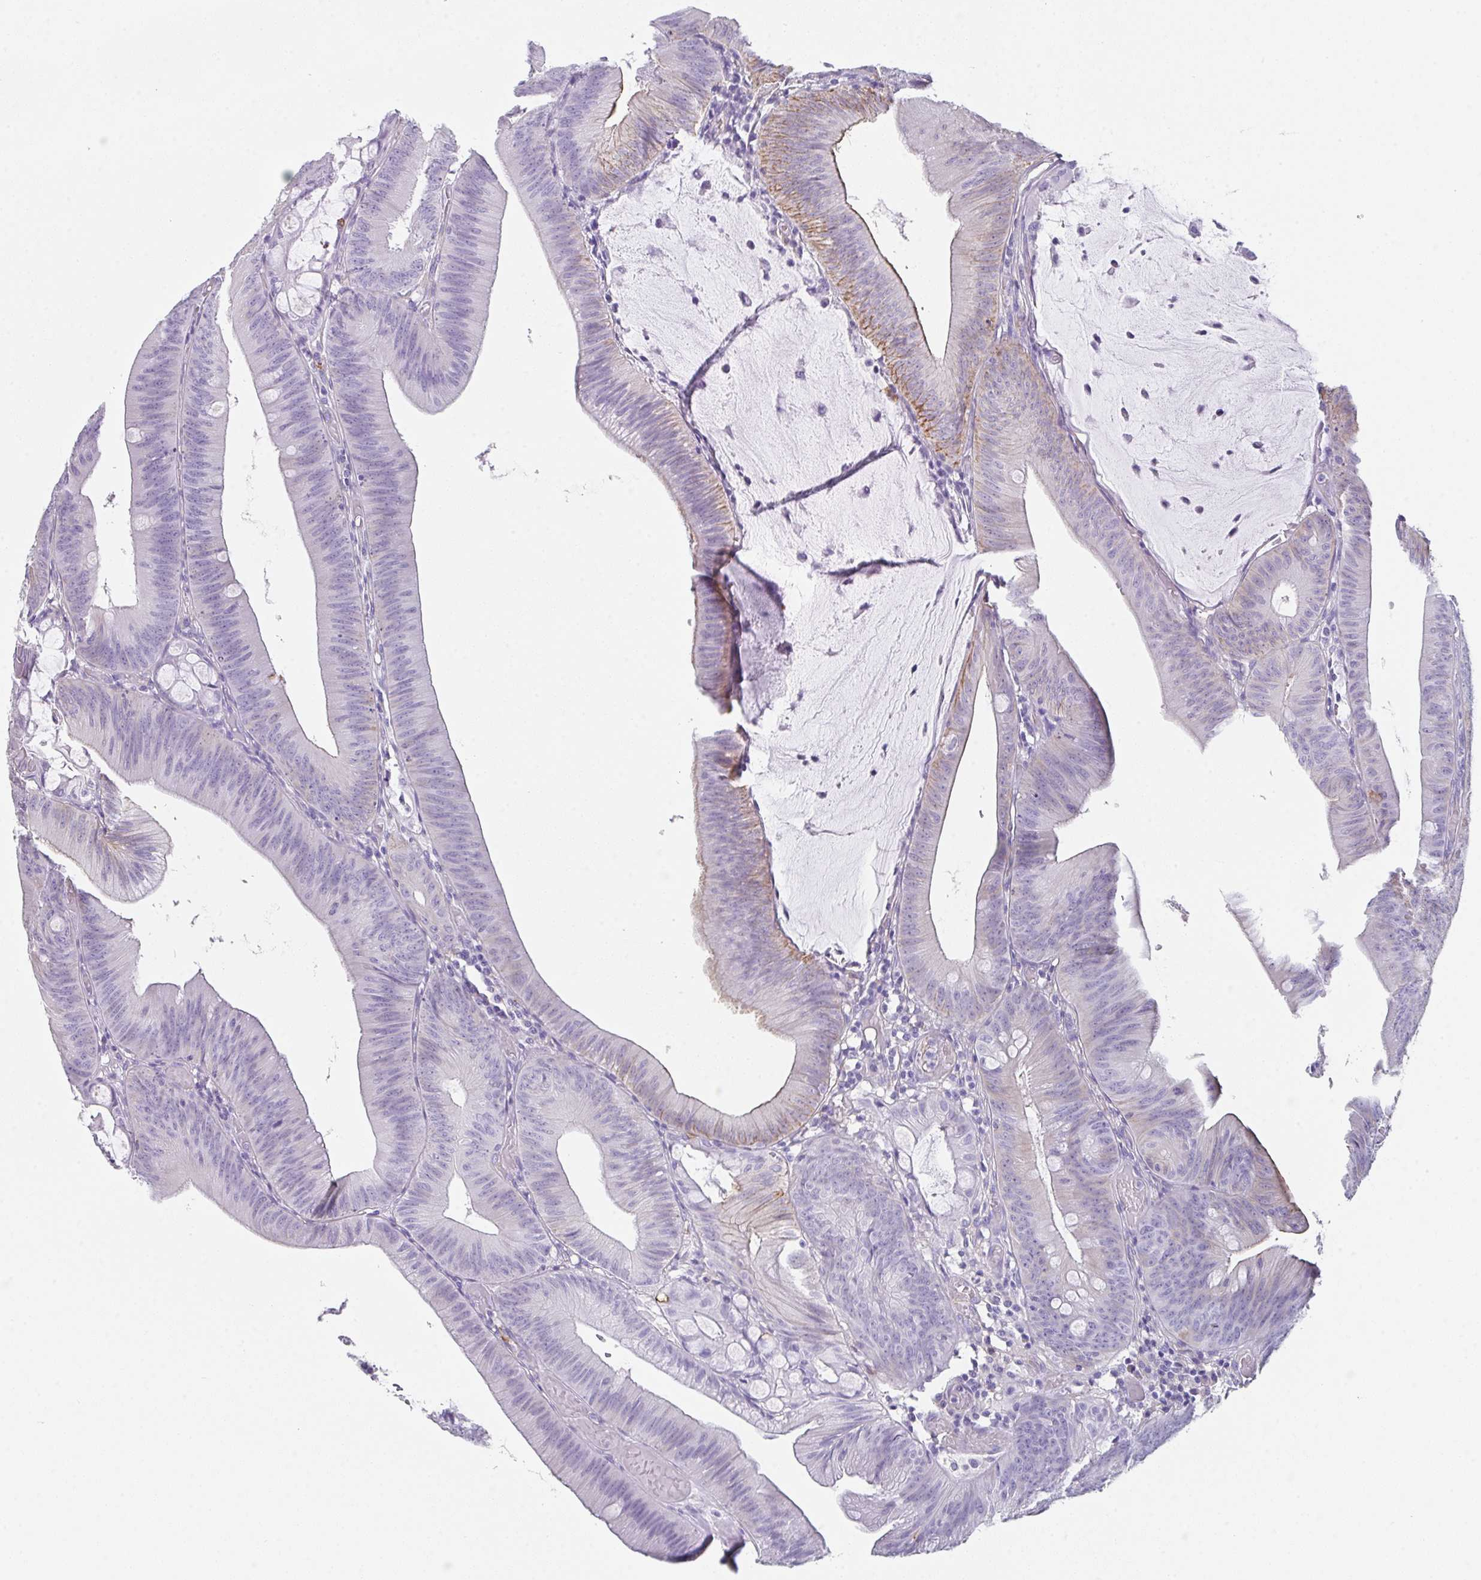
{"staining": {"intensity": "moderate", "quantity": "<25%", "location": "cytoplasmic/membranous"}, "tissue": "colorectal cancer", "cell_type": "Tumor cells", "image_type": "cancer", "snomed": [{"axis": "morphology", "description": "Adenocarcinoma, NOS"}, {"axis": "topography", "description": "Colon"}], "caption": "Immunohistochemistry (DAB) staining of human adenocarcinoma (colorectal) reveals moderate cytoplasmic/membranous protein expression in about <25% of tumor cells.", "gene": "DBN1", "patient": {"sex": "male", "age": 84}}